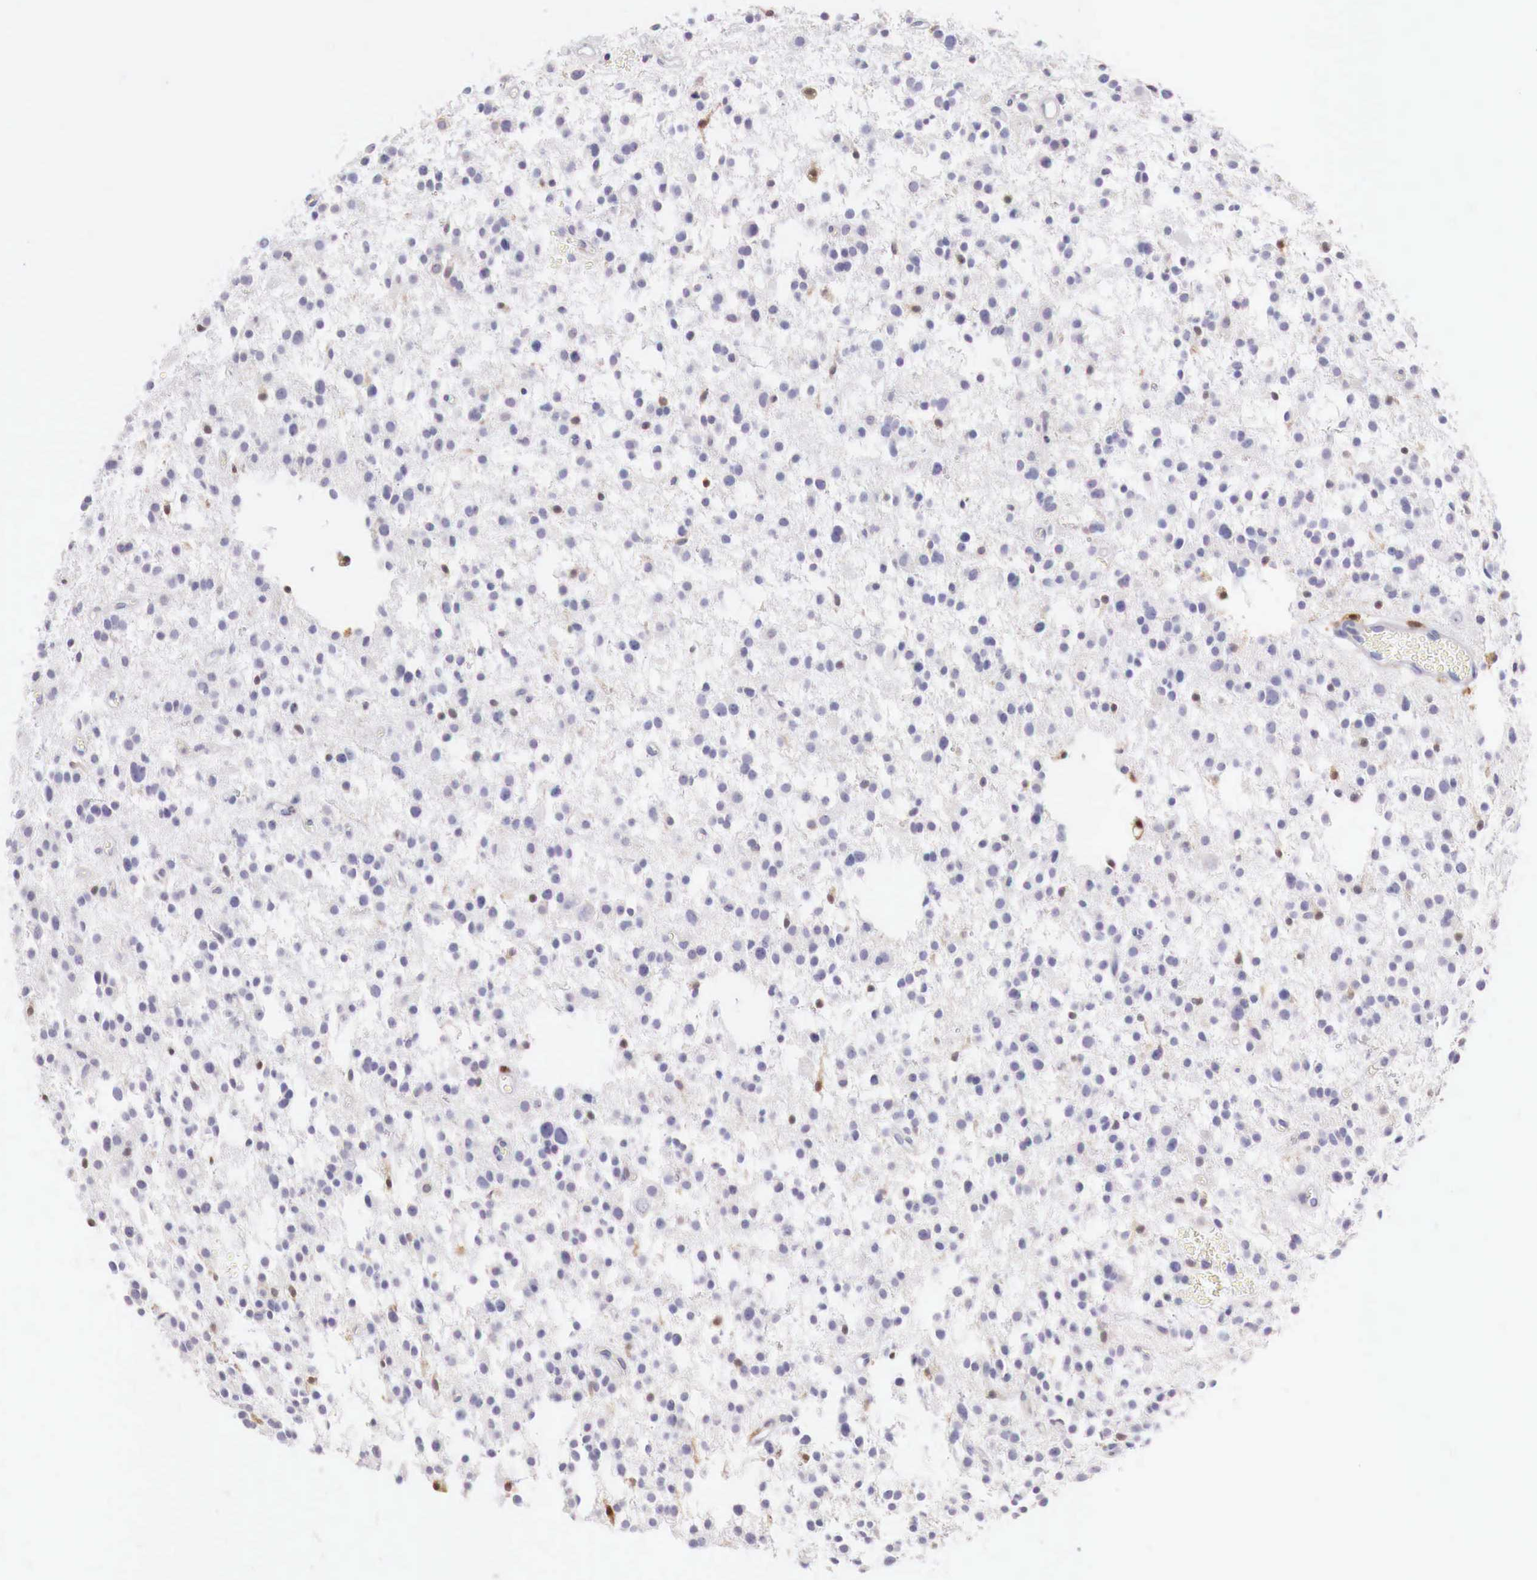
{"staining": {"intensity": "negative", "quantity": "none", "location": "none"}, "tissue": "glioma", "cell_type": "Tumor cells", "image_type": "cancer", "snomed": [{"axis": "morphology", "description": "Glioma, malignant, Low grade"}, {"axis": "topography", "description": "Brain"}], "caption": "High magnification brightfield microscopy of glioma stained with DAB (brown) and counterstained with hematoxylin (blue): tumor cells show no significant staining.", "gene": "RENBP", "patient": {"sex": "female", "age": 36}}